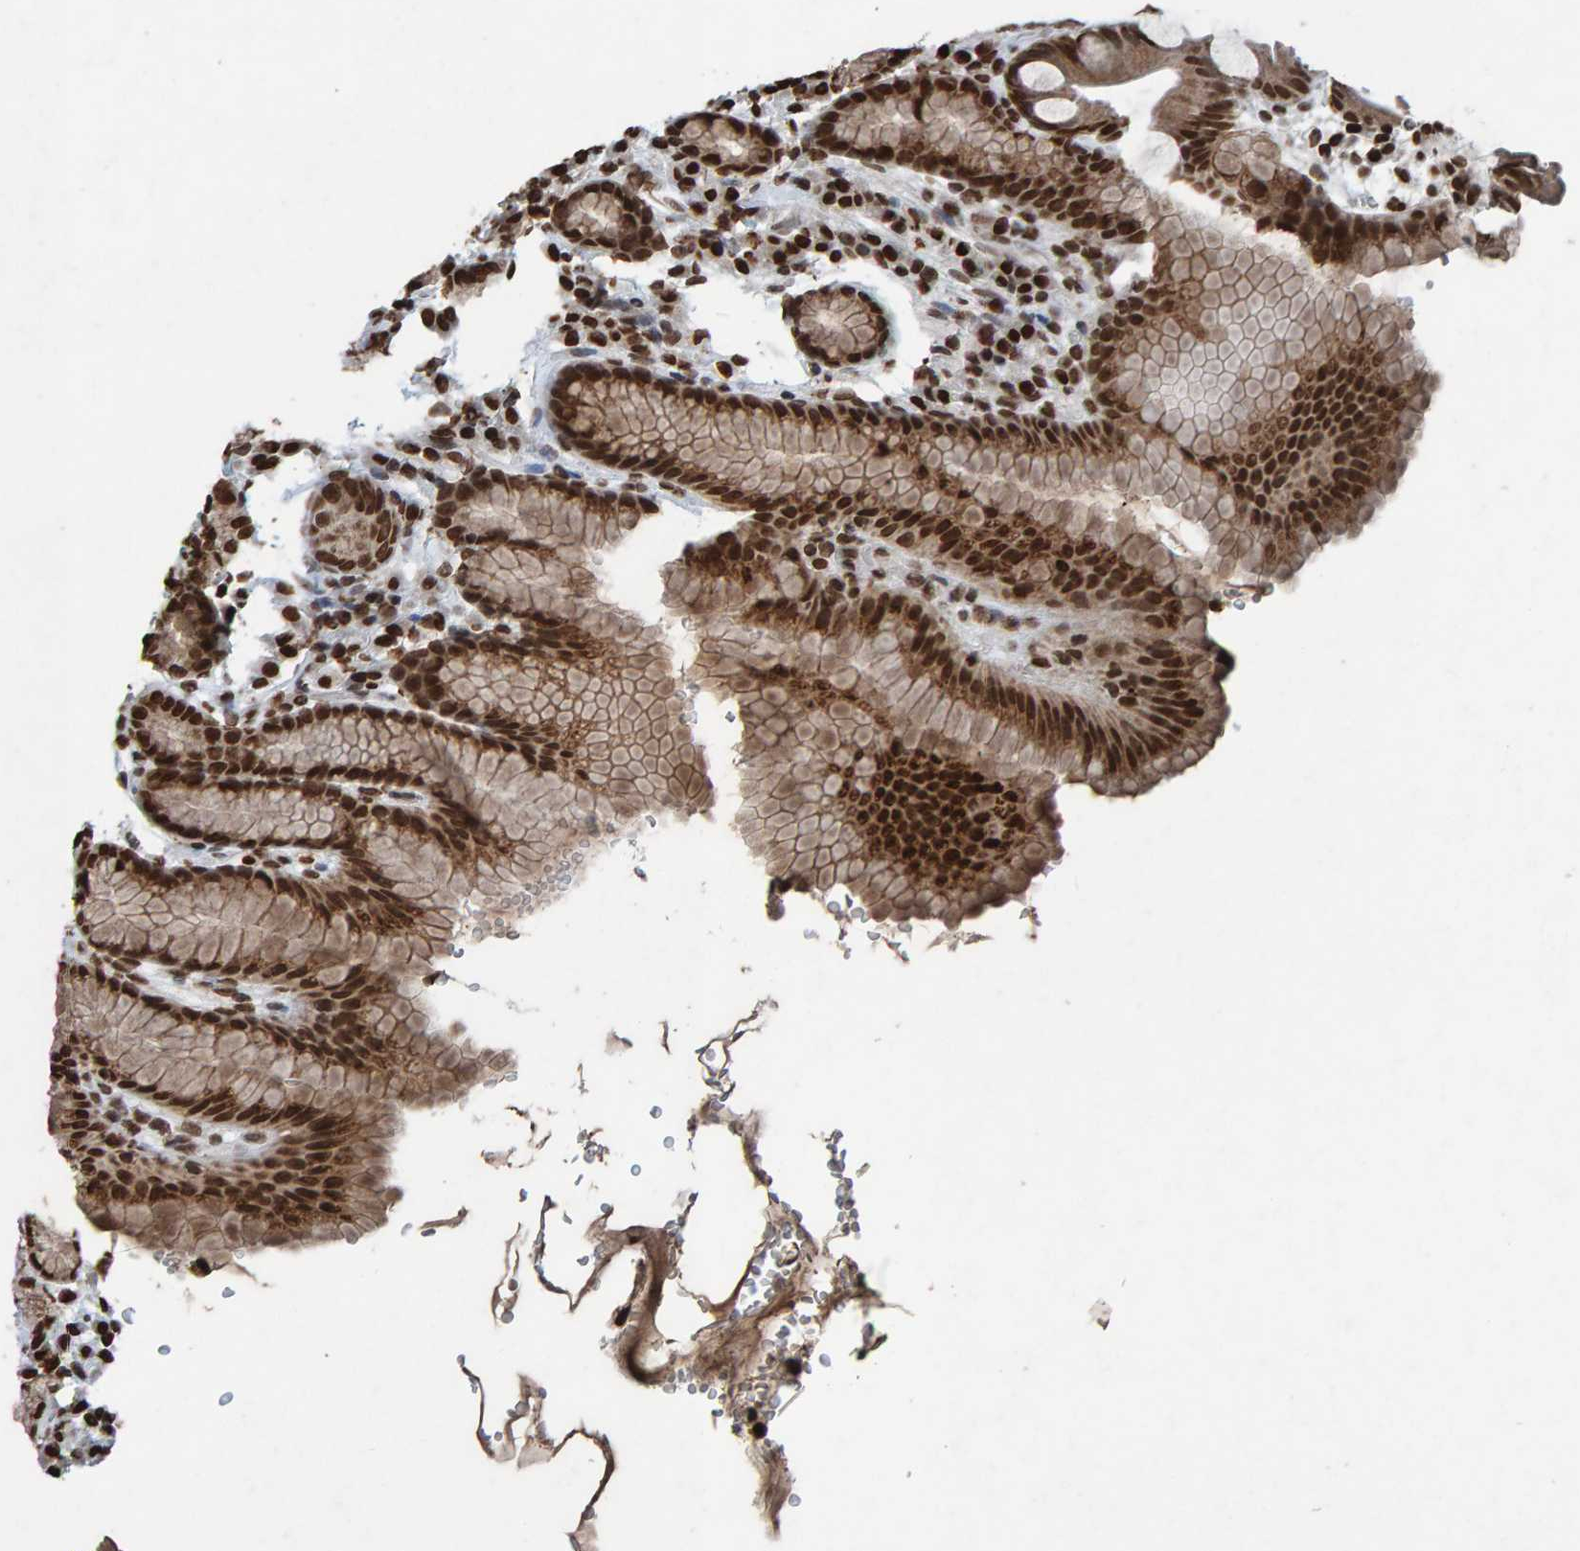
{"staining": {"intensity": "strong", "quantity": ">75%", "location": "nuclear"}, "tissue": "stomach", "cell_type": "Glandular cells", "image_type": "normal", "snomed": [{"axis": "morphology", "description": "Normal tissue, NOS"}, {"axis": "topography", "description": "Stomach, lower"}], "caption": "Human stomach stained for a protein (brown) shows strong nuclear positive expression in about >75% of glandular cells.", "gene": "H2AZ1", "patient": {"sex": "male", "age": 52}}